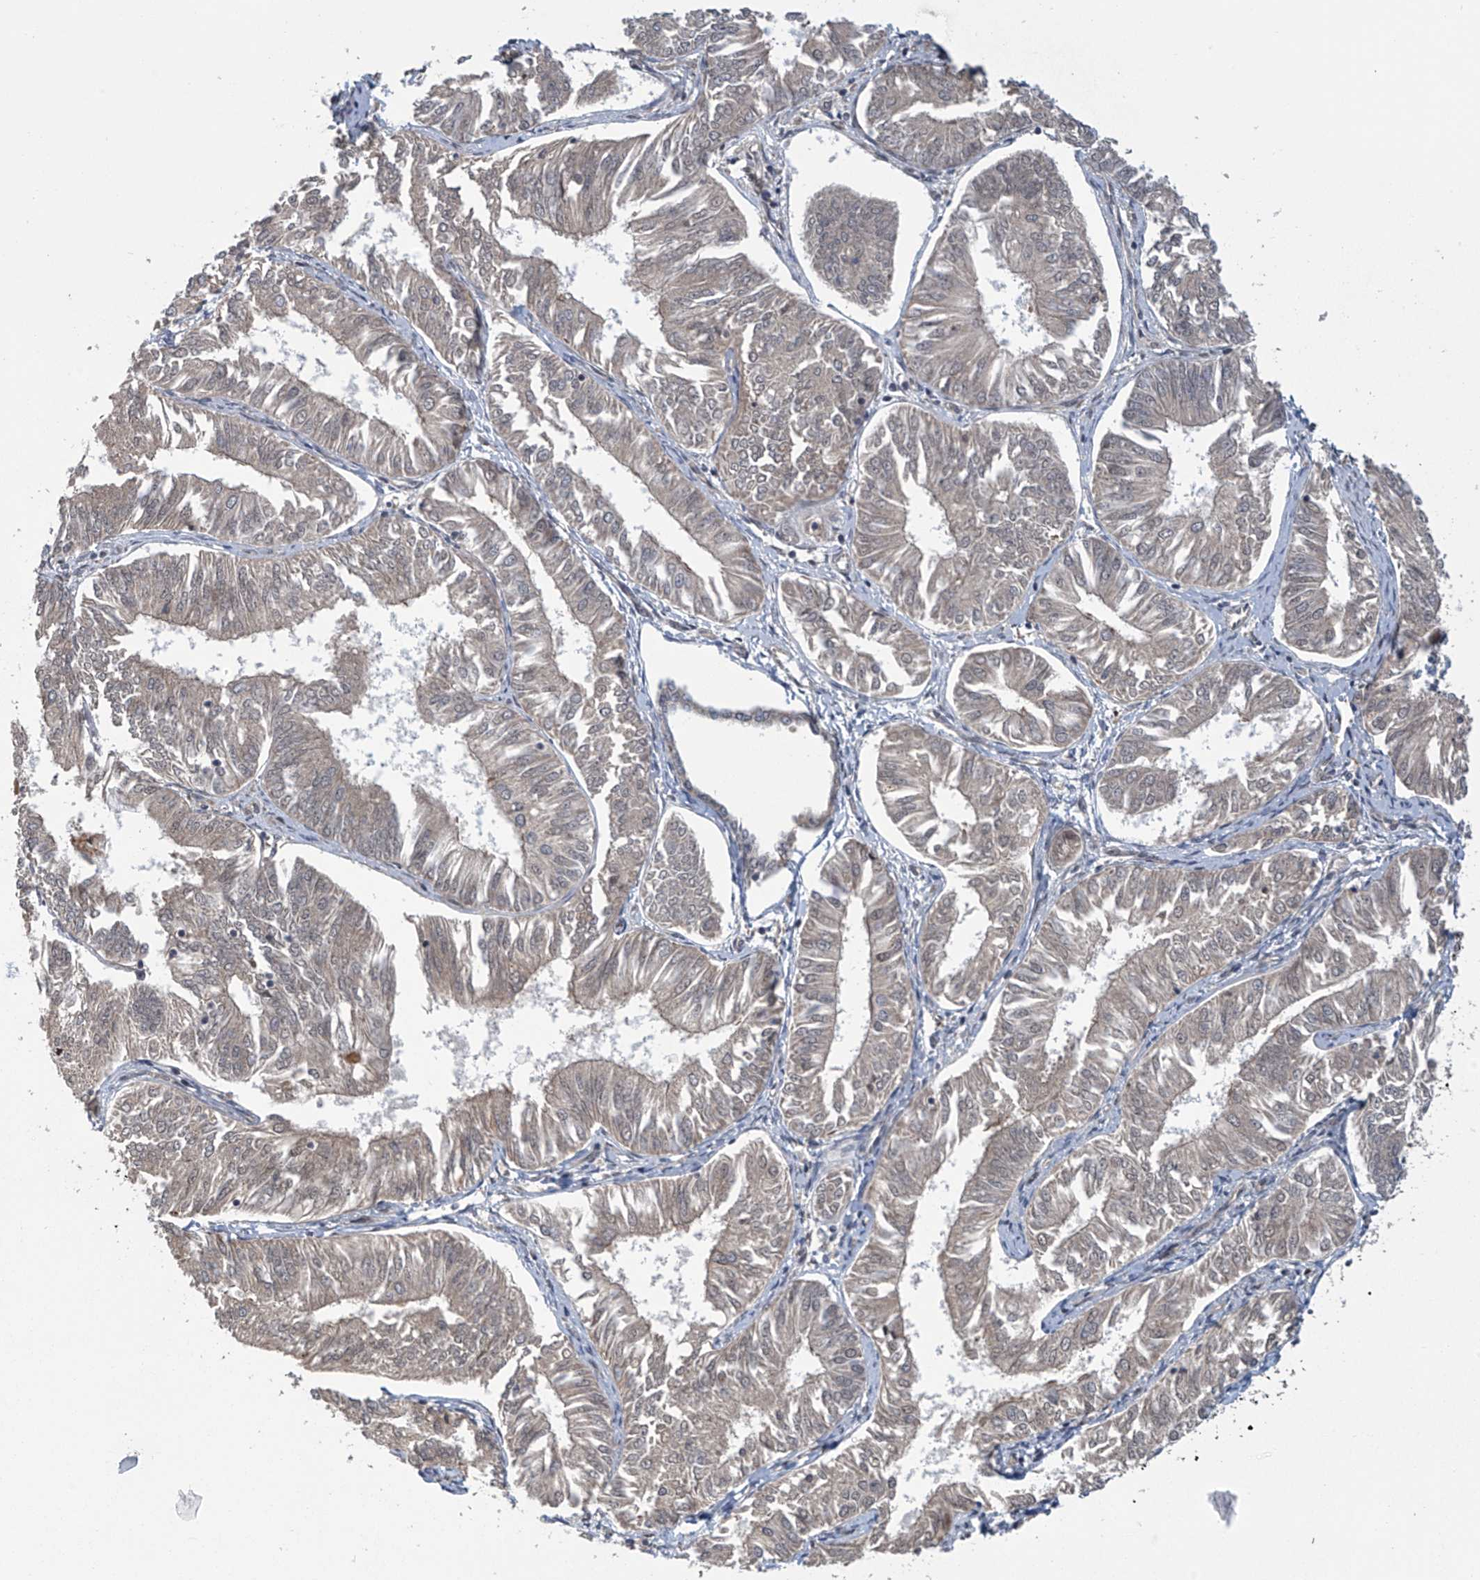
{"staining": {"intensity": "weak", "quantity": "25%-75%", "location": "cytoplasmic/membranous"}, "tissue": "endometrial cancer", "cell_type": "Tumor cells", "image_type": "cancer", "snomed": [{"axis": "morphology", "description": "Adenocarcinoma, NOS"}, {"axis": "topography", "description": "Endometrium"}], "caption": "Protein staining by IHC reveals weak cytoplasmic/membranous staining in approximately 25%-75% of tumor cells in endometrial cancer (adenocarcinoma).", "gene": "ABHD13", "patient": {"sex": "female", "age": 58}}